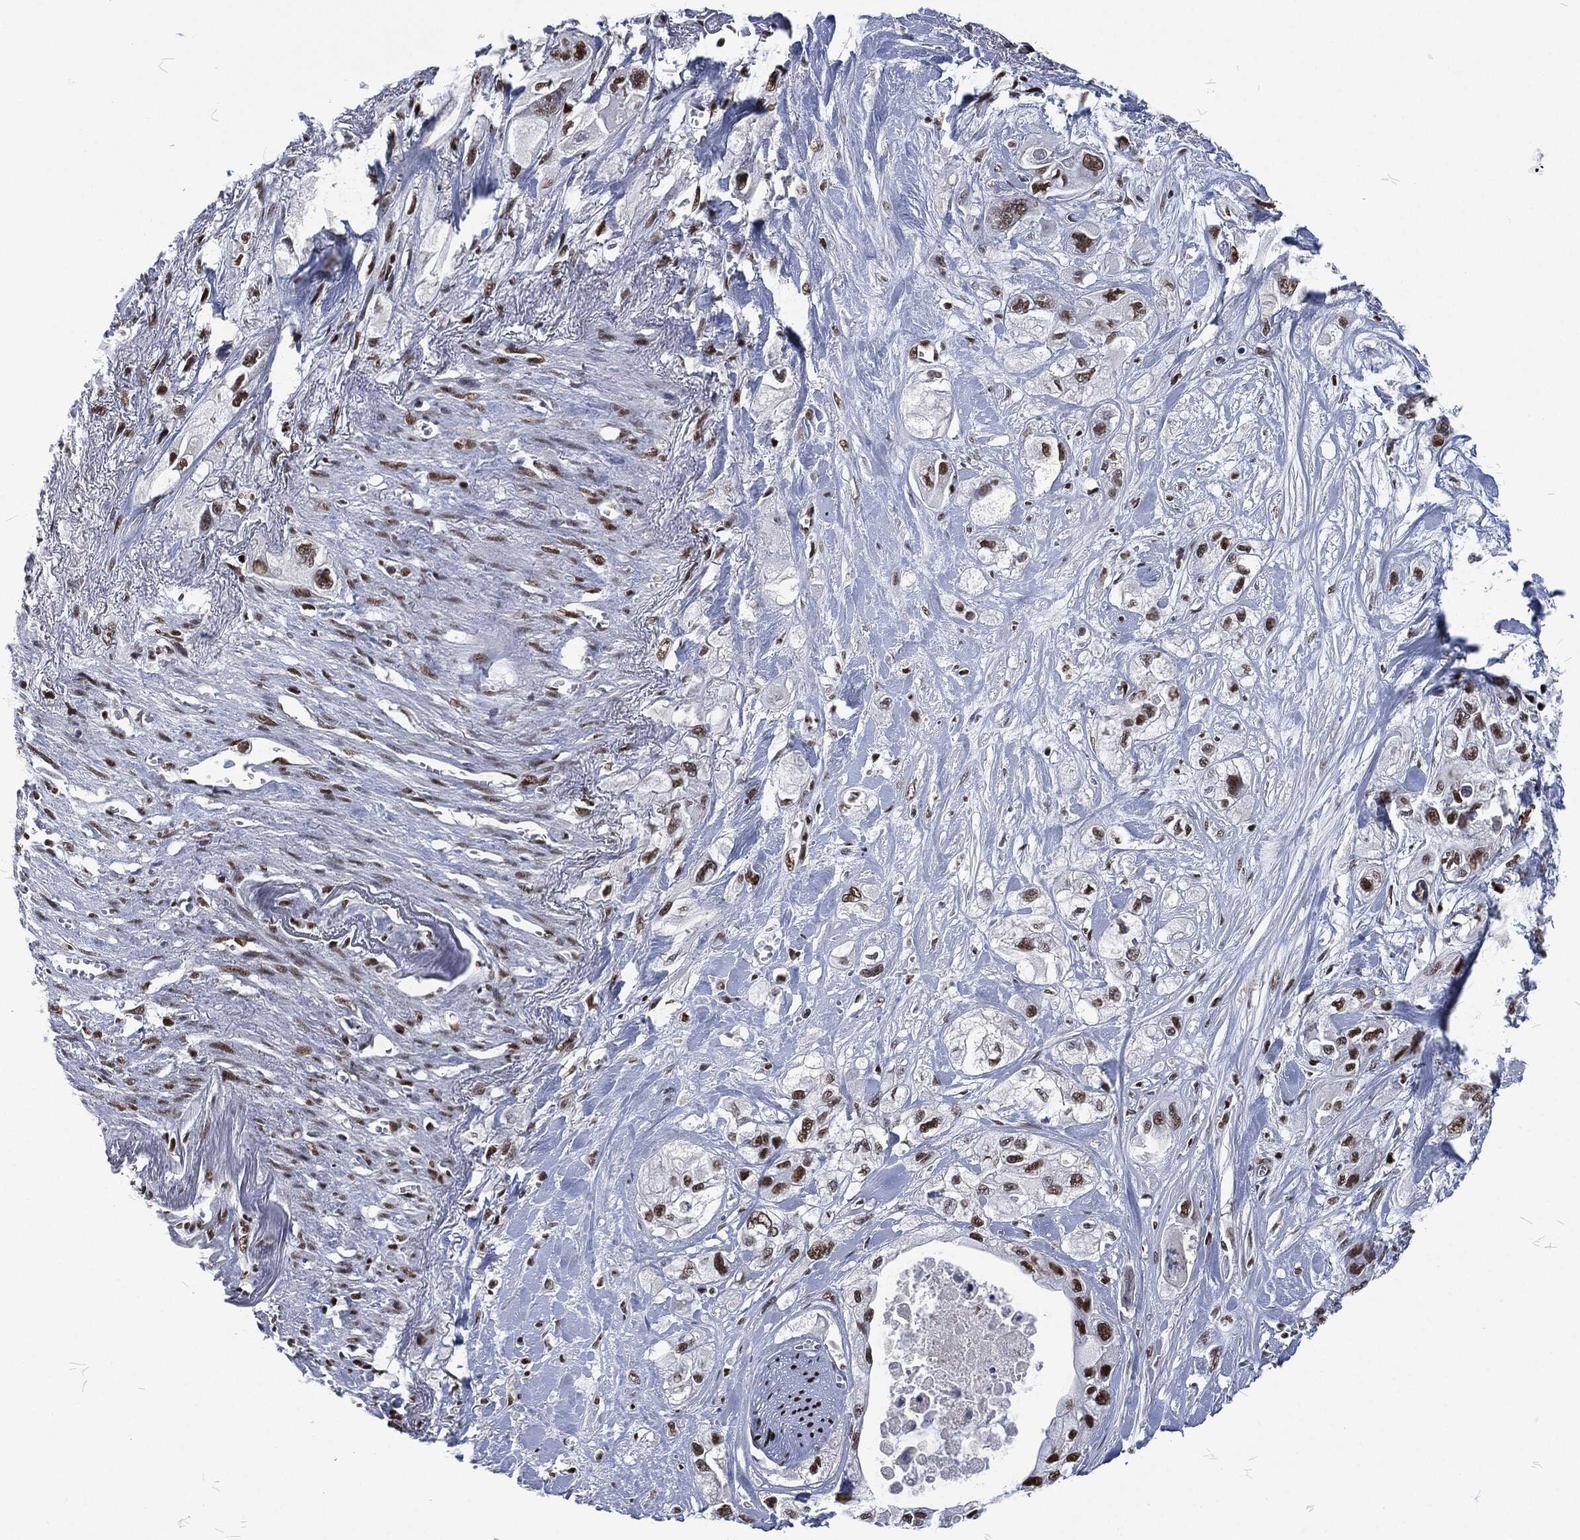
{"staining": {"intensity": "strong", "quantity": ">75%", "location": "nuclear"}, "tissue": "pancreatic cancer", "cell_type": "Tumor cells", "image_type": "cancer", "snomed": [{"axis": "morphology", "description": "Adenocarcinoma, NOS"}, {"axis": "topography", "description": "Pancreas"}], "caption": "Pancreatic adenocarcinoma was stained to show a protein in brown. There is high levels of strong nuclear positivity in about >75% of tumor cells. (DAB (3,3'-diaminobenzidine) = brown stain, brightfield microscopy at high magnification).", "gene": "DCPS", "patient": {"sex": "male", "age": 72}}